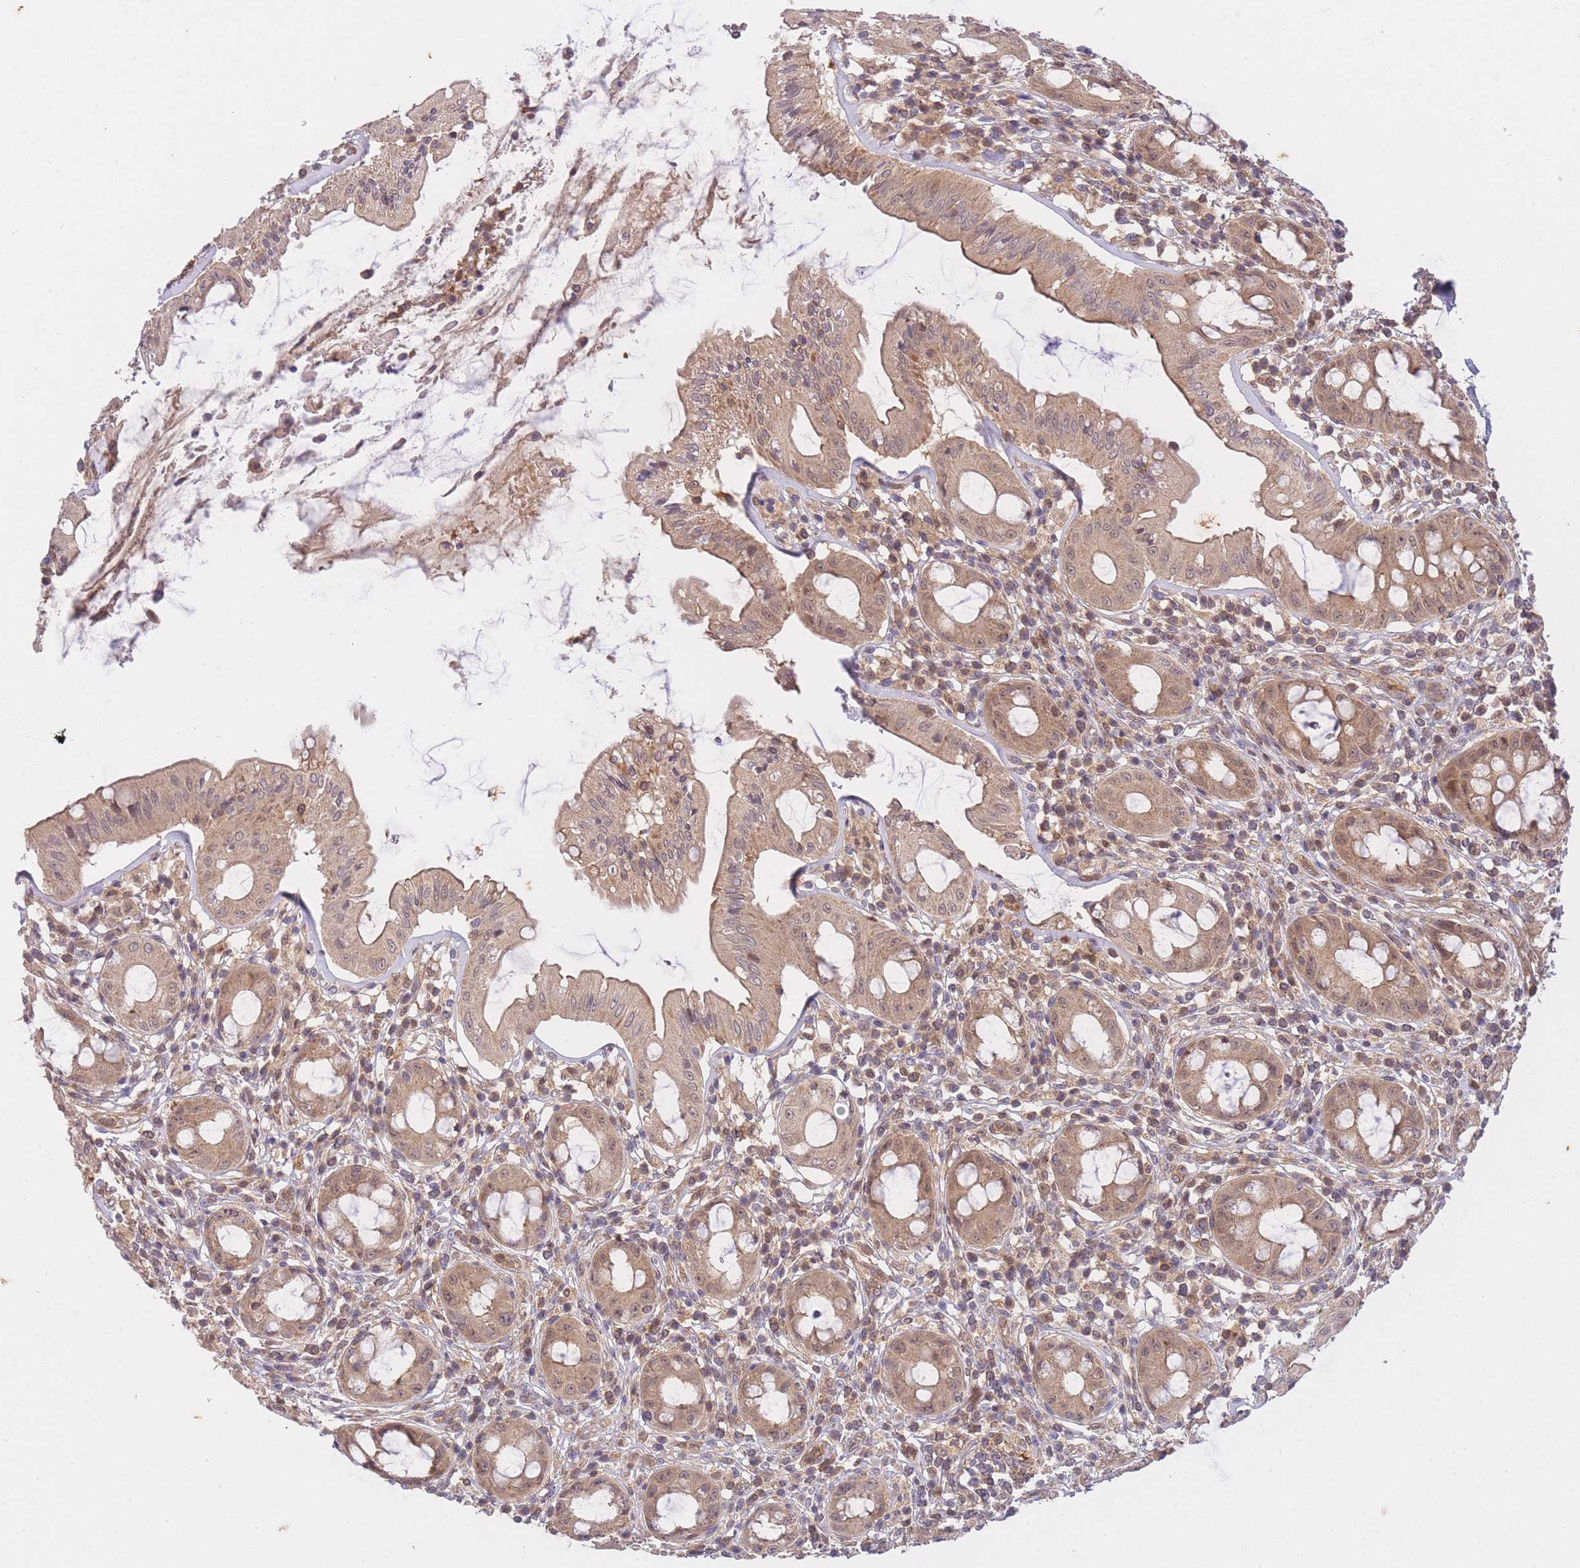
{"staining": {"intensity": "moderate", "quantity": ">75%", "location": "cytoplasmic/membranous"}, "tissue": "rectum", "cell_type": "Glandular cells", "image_type": "normal", "snomed": [{"axis": "morphology", "description": "Normal tissue, NOS"}, {"axis": "topography", "description": "Rectum"}], "caption": "Immunohistochemical staining of normal rectum shows moderate cytoplasmic/membranous protein staining in approximately >75% of glandular cells. (IHC, brightfield microscopy, high magnification).", "gene": "ST8SIA4", "patient": {"sex": "female", "age": 57}}